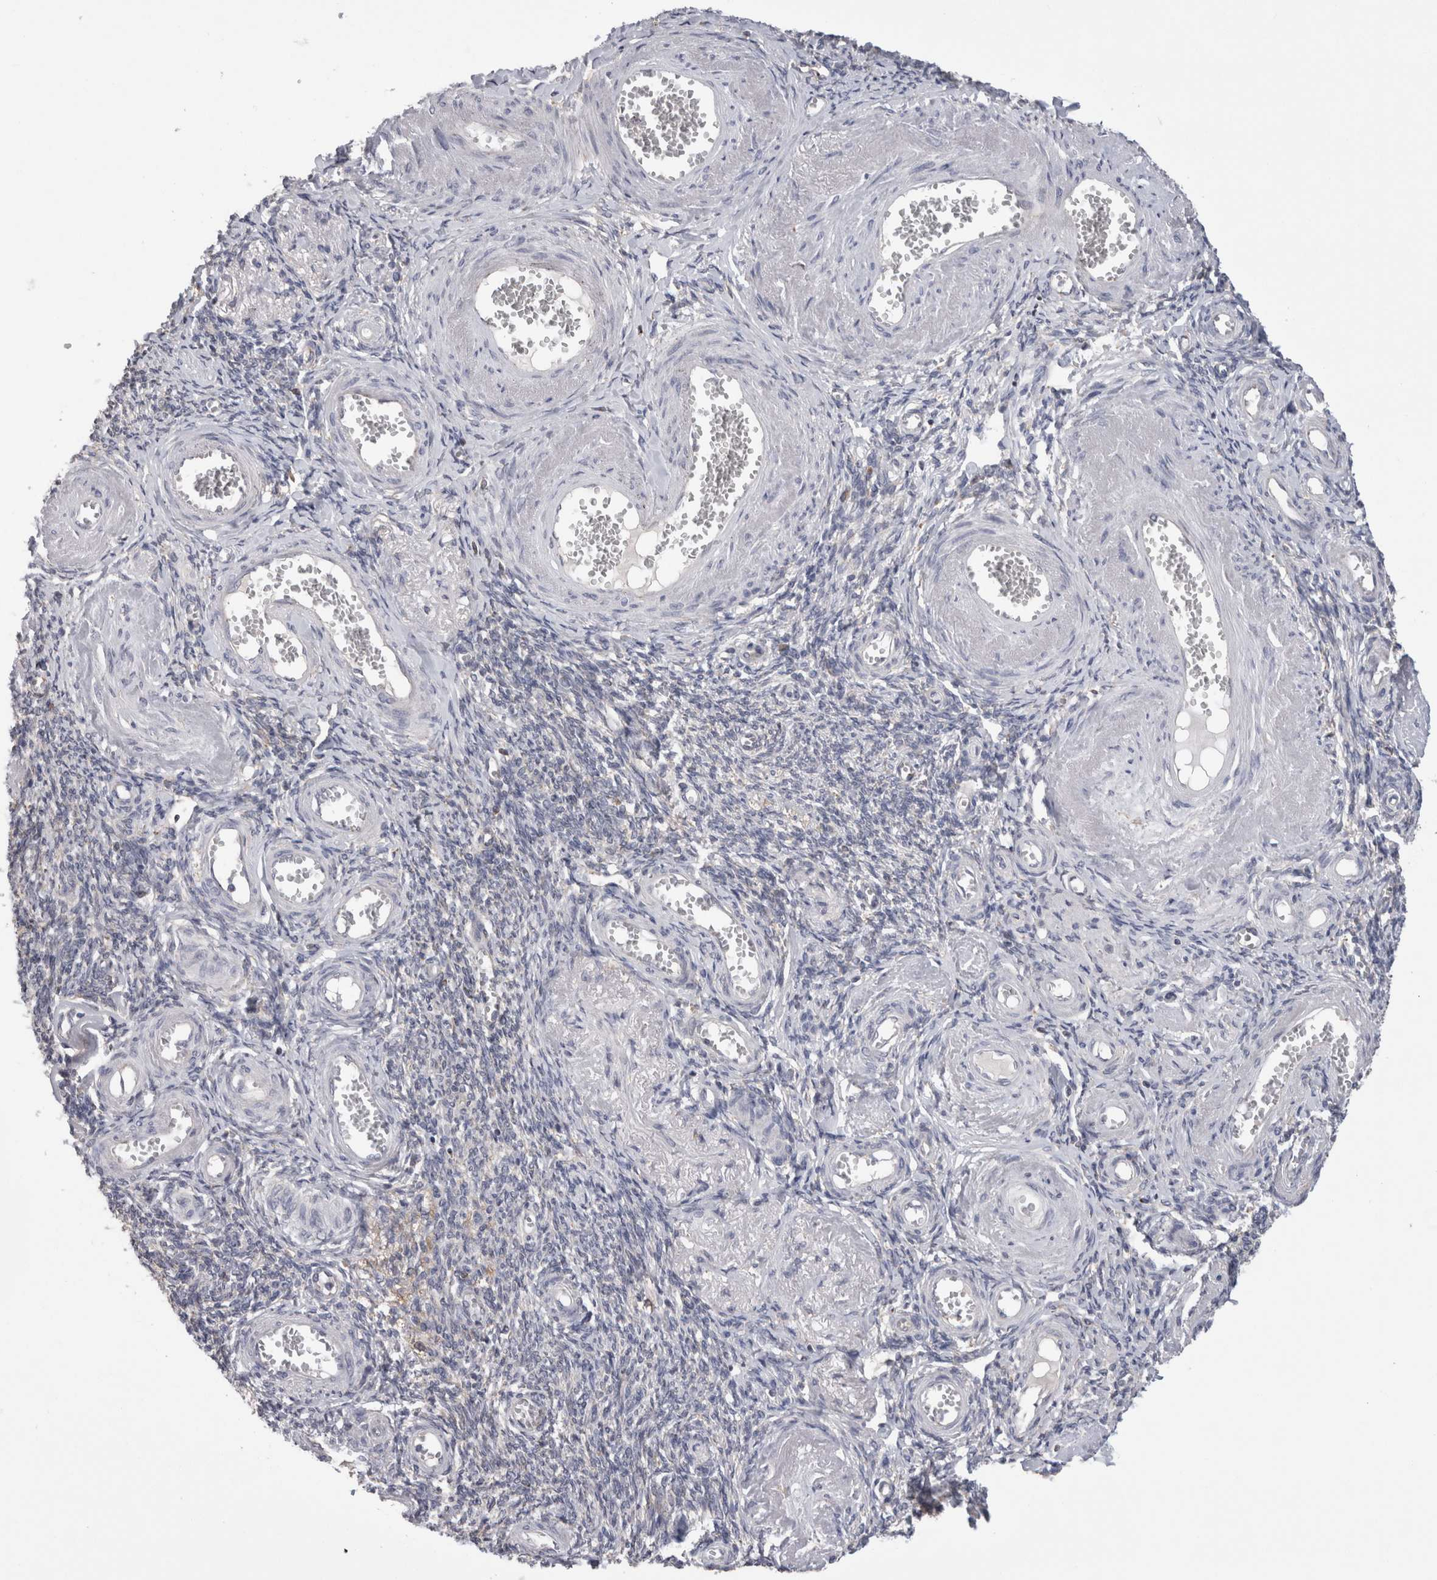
{"staining": {"intensity": "negative", "quantity": "none", "location": "none"}, "tissue": "adipose tissue", "cell_type": "Adipocytes", "image_type": "normal", "snomed": [{"axis": "morphology", "description": "Normal tissue, NOS"}, {"axis": "topography", "description": "Vascular tissue"}, {"axis": "topography", "description": "Fallopian tube"}, {"axis": "topography", "description": "Ovary"}], "caption": "There is no significant staining in adipocytes of adipose tissue. (DAB (3,3'-diaminobenzidine) IHC, high magnification).", "gene": "ZNF341", "patient": {"sex": "female", "age": 67}}